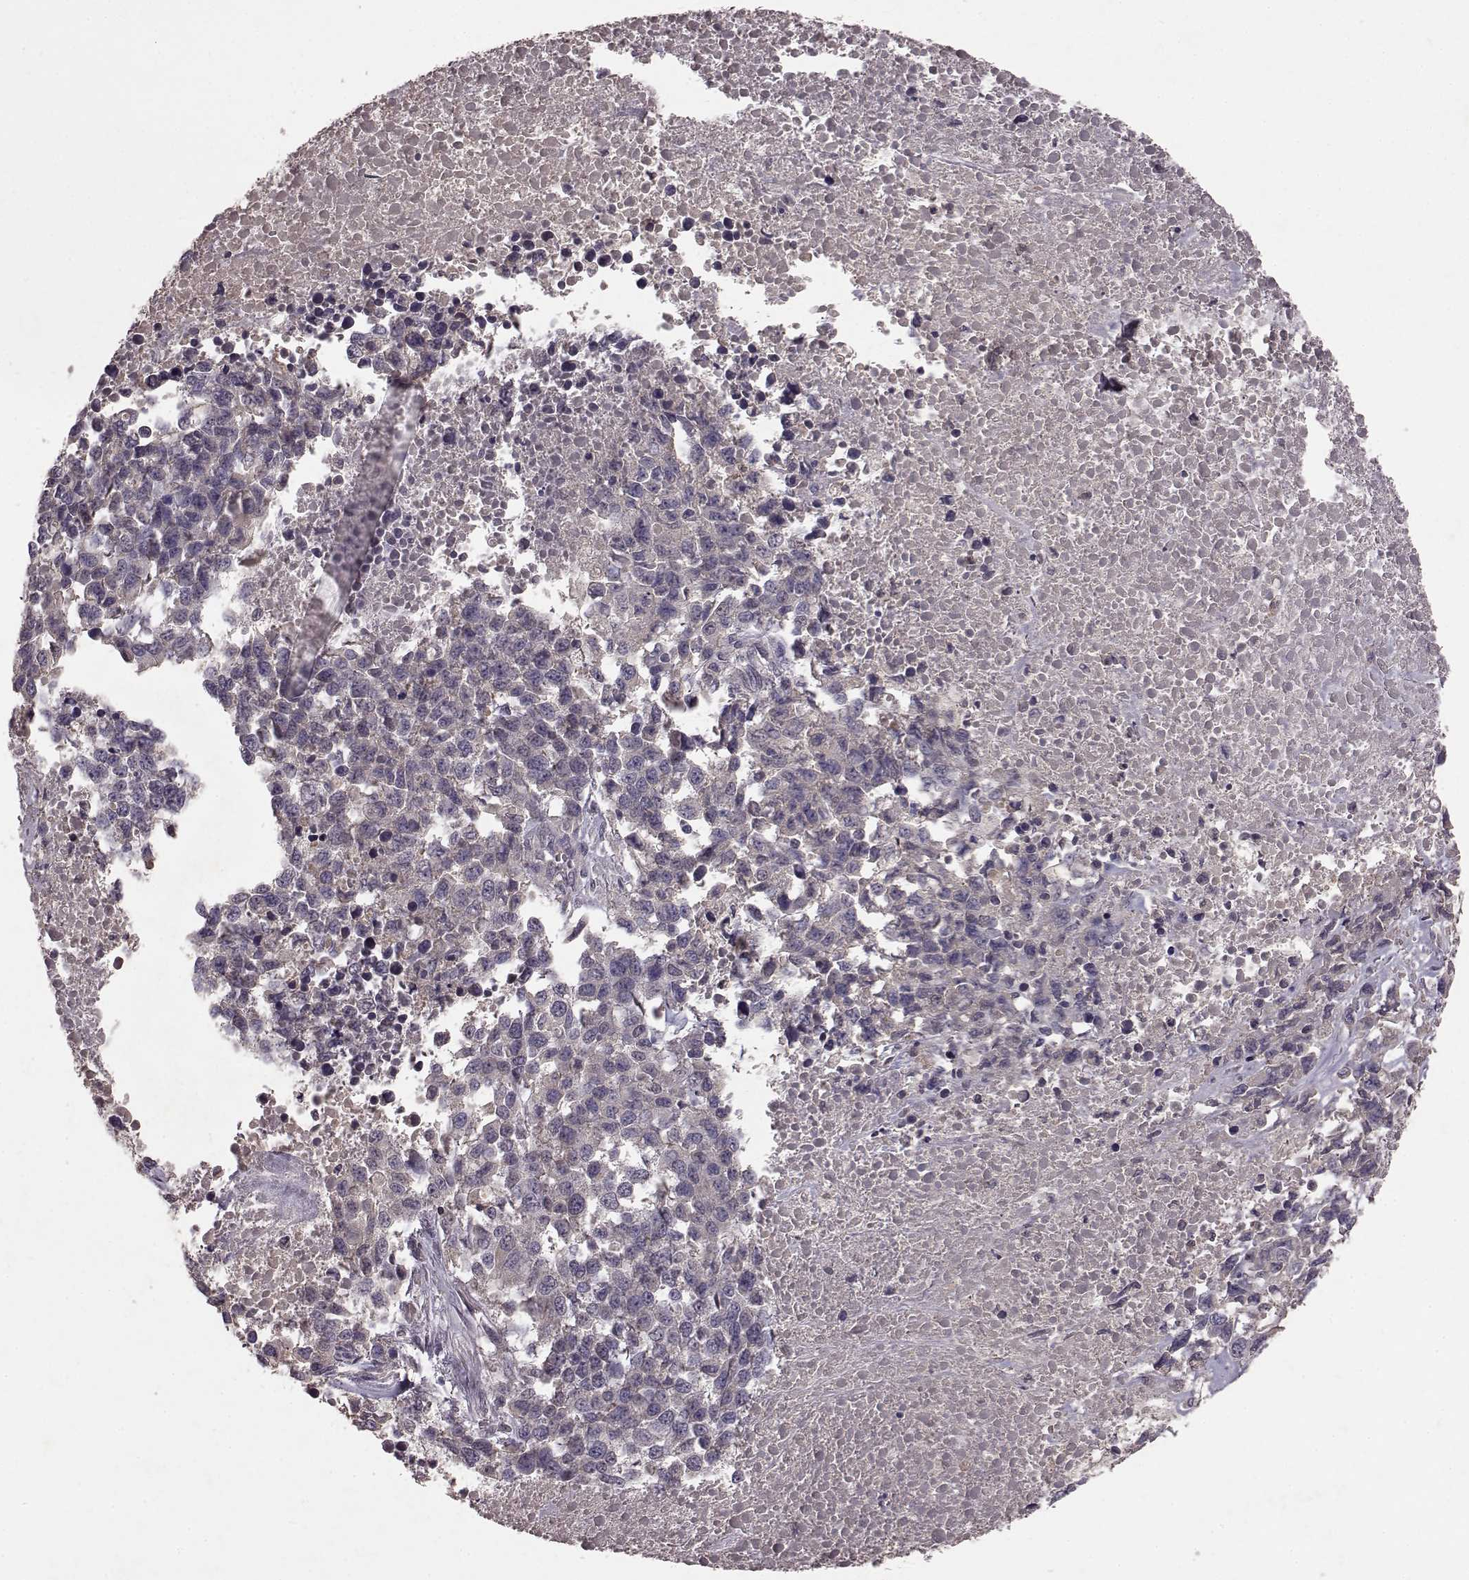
{"staining": {"intensity": "negative", "quantity": "none", "location": "none"}, "tissue": "melanoma", "cell_type": "Tumor cells", "image_type": "cancer", "snomed": [{"axis": "morphology", "description": "Malignant melanoma, Metastatic site"}, {"axis": "topography", "description": "Skin"}], "caption": "This image is of melanoma stained with IHC to label a protein in brown with the nuclei are counter-stained blue. There is no expression in tumor cells.", "gene": "FRRS1L", "patient": {"sex": "male", "age": 84}}